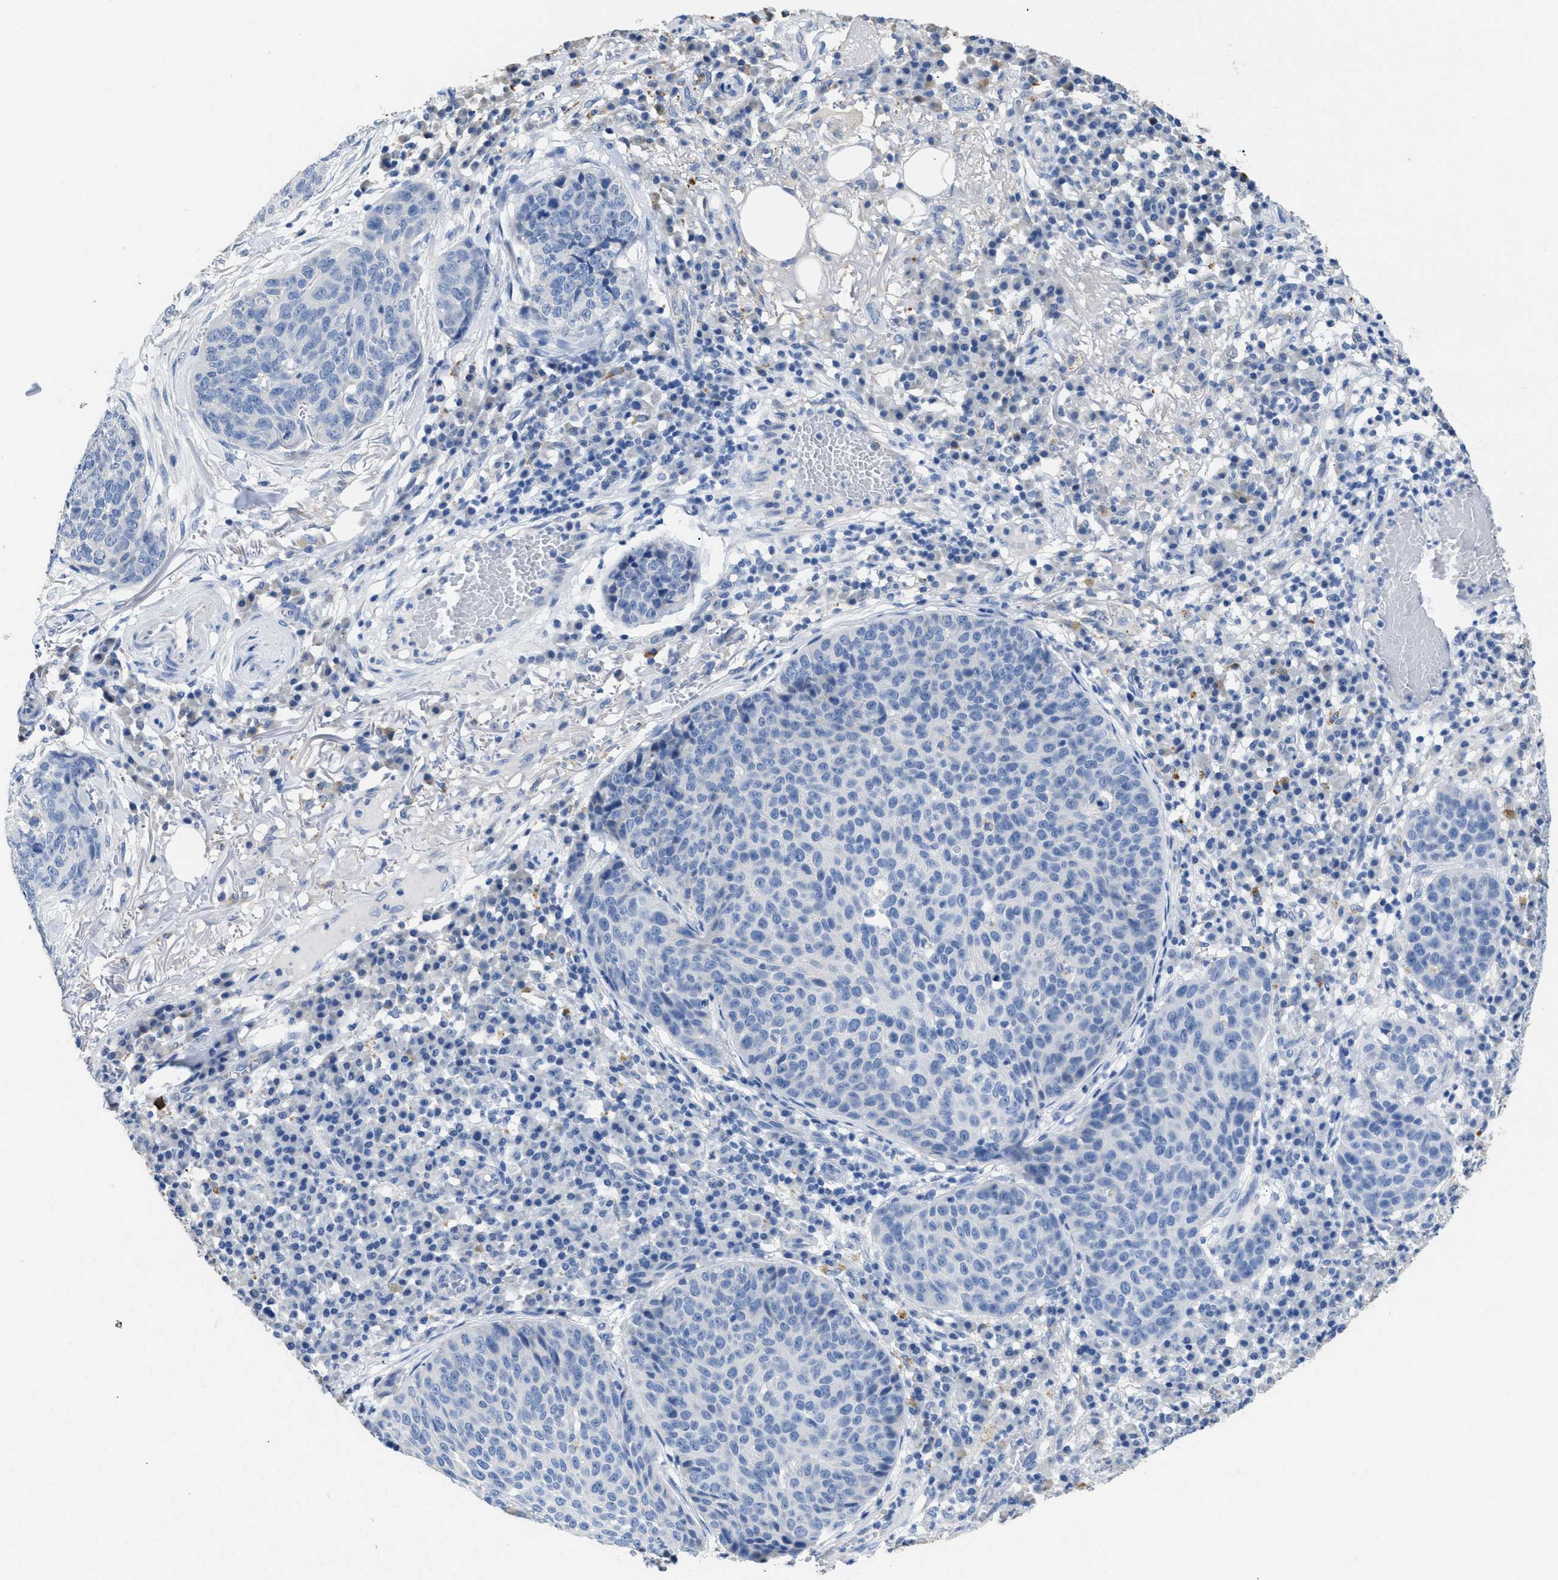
{"staining": {"intensity": "negative", "quantity": "none", "location": "none"}, "tissue": "skin cancer", "cell_type": "Tumor cells", "image_type": "cancer", "snomed": [{"axis": "morphology", "description": "Squamous cell carcinoma in situ, NOS"}, {"axis": "morphology", "description": "Squamous cell carcinoma, NOS"}, {"axis": "topography", "description": "Skin"}], "caption": "The photomicrograph exhibits no significant staining in tumor cells of squamous cell carcinoma (skin). Nuclei are stained in blue.", "gene": "APOBEC2", "patient": {"sex": "male", "age": 93}}